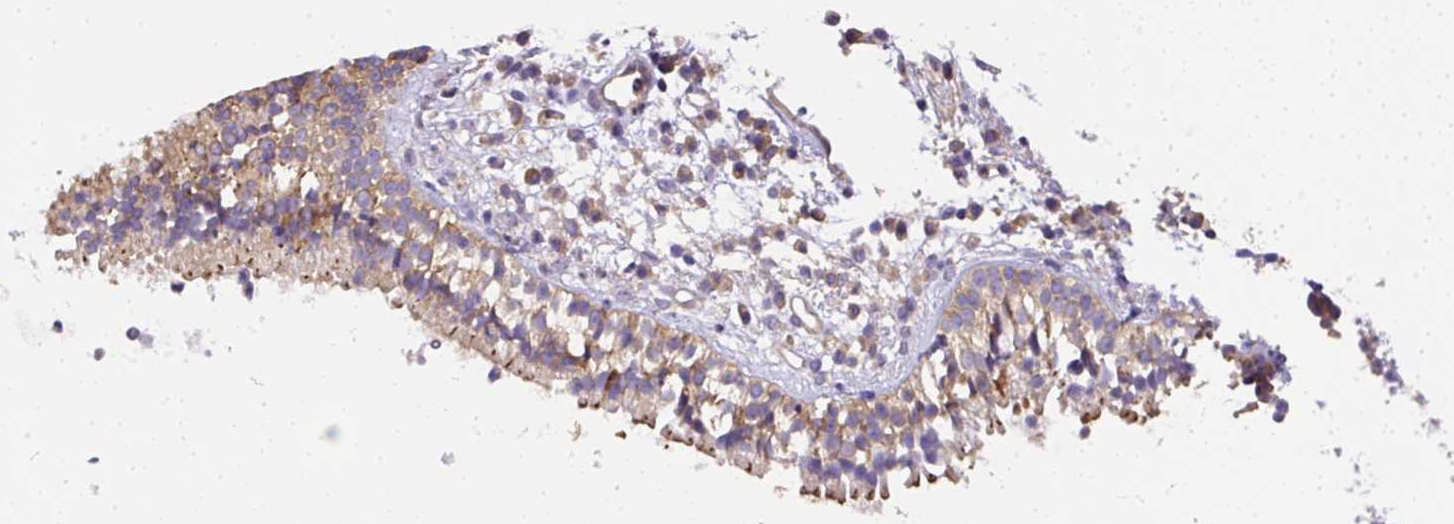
{"staining": {"intensity": "moderate", "quantity": ">75%", "location": "cytoplasmic/membranous"}, "tissue": "nasopharynx", "cell_type": "Respiratory epithelial cells", "image_type": "normal", "snomed": [{"axis": "morphology", "description": "Normal tissue, NOS"}, {"axis": "topography", "description": "Nasopharynx"}], "caption": "This is a micrograph of IHC staining of benign nasopharynx, which shows moderate positivity in the cytoplasmic/membranous of respiratory epithelial cells.", "gene": "DAPK1", "patient": {"sex": "male", "age": 21}}